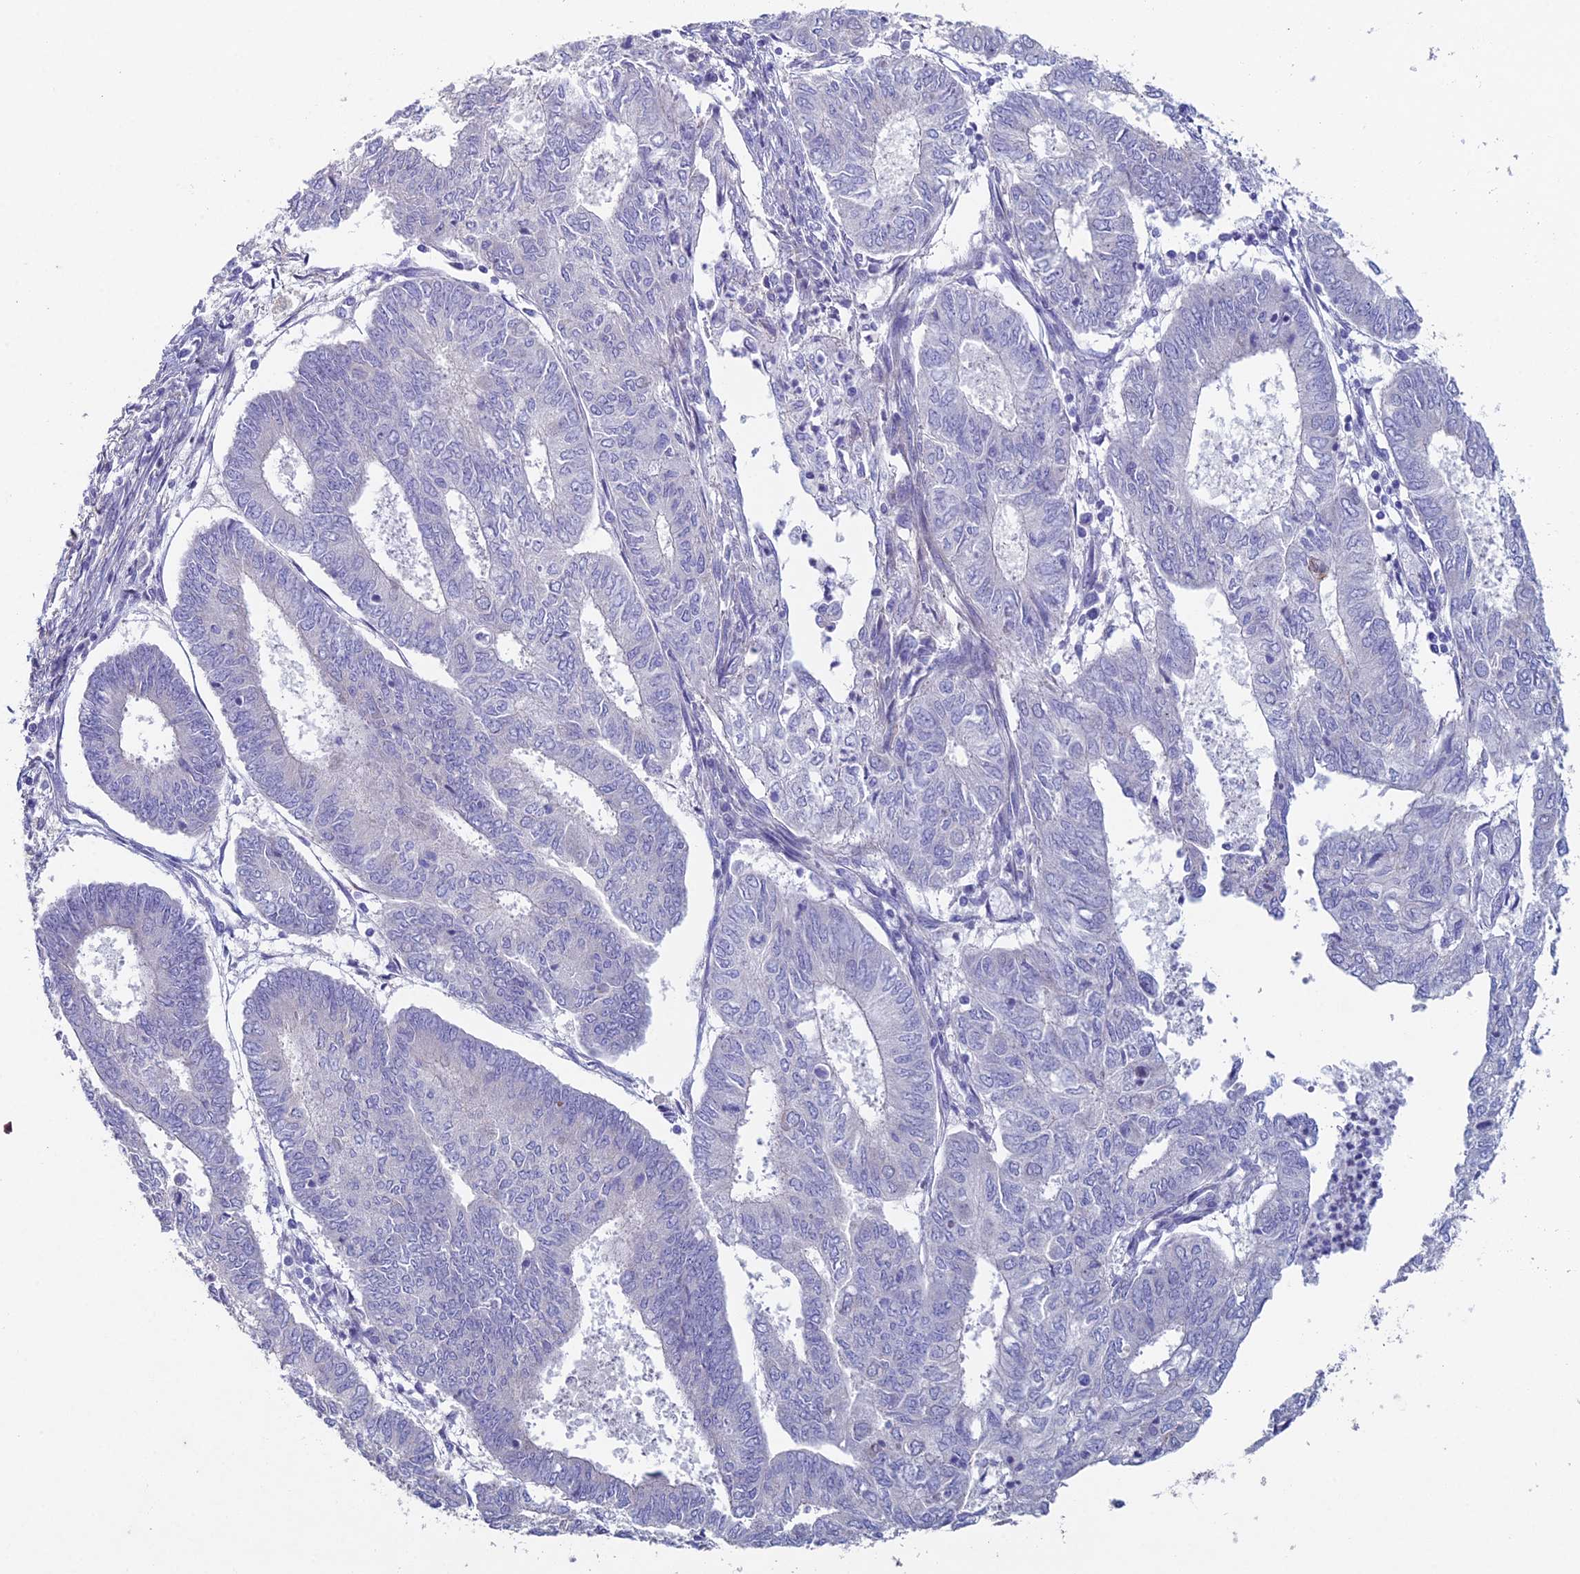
{"staining": {"intensity": "negative", "quantity": "none", "location": "none"}, "tissue": "endometrial cancer", "cell_type": "Tumor cells", "image_type": "cancer", "snomed": [{"axis": "morphology", "description": "Adenocarcinoma, NOS"}, {"axis": "topography", "description": "Endometrium"}], "caption": "Immunohistochemistry (IHC) histopathology image of neoplastic tissue: human endometrial adenocarcinoma stained with DAB (3,3'-diaminobenzidine) shows no significant protein positivity in tumor cells.", "gene": "NCAM1", "patient": {"sex": "female", "age": 68}}